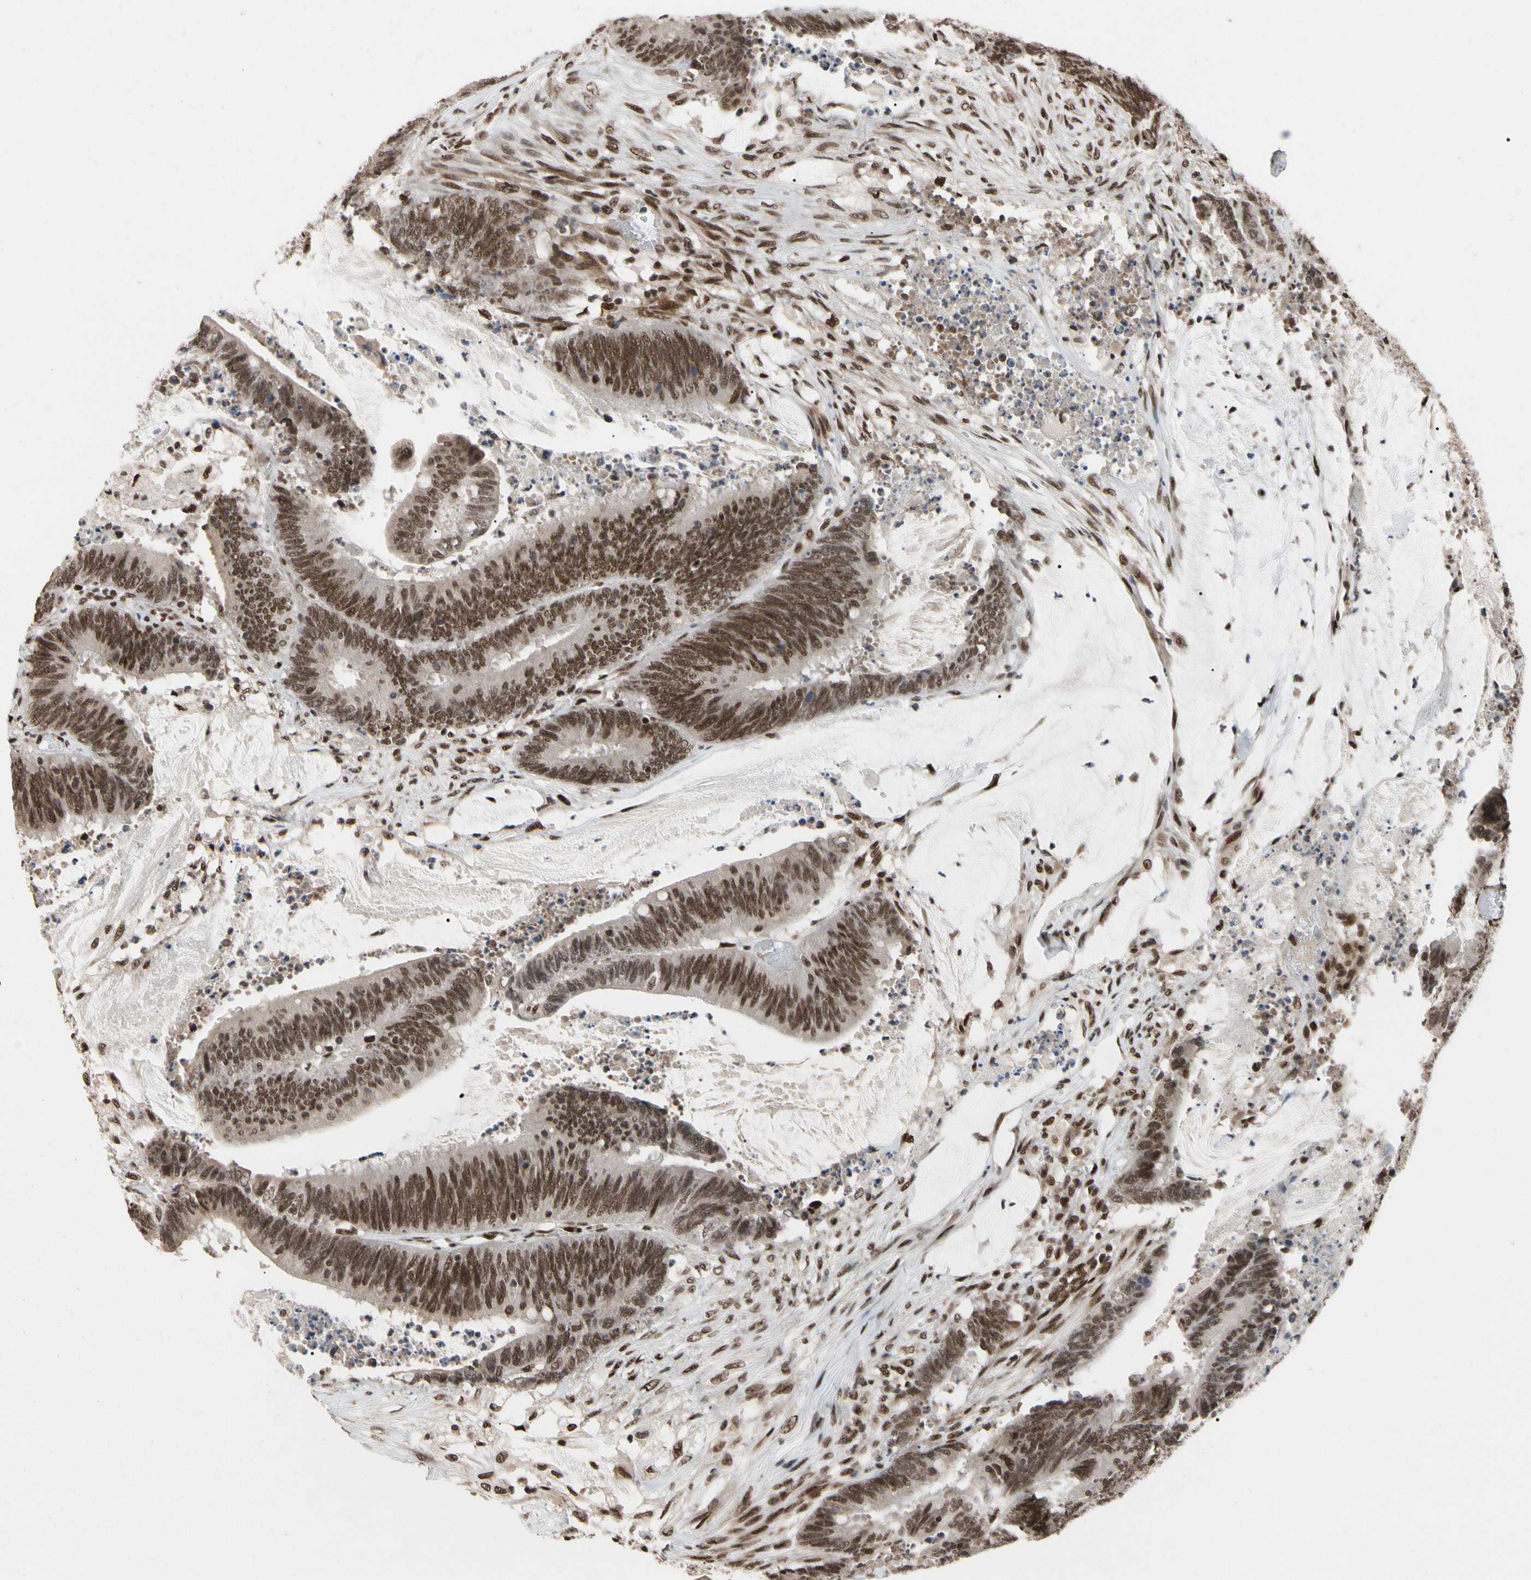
{"staining": {"intensity": "strong", "quantity": ">75%", "location": "nuclear"}, "tissue": "colorectal cancer", "cell_type": "Tumor cells", "image_type": "cancer", "snomed": [{"axis": "morphology", "description": "Adenocarcinoma, NOS"}, {"axis": "topography", "description": "Rectum"}], "caption": "Protein analysis of adenocarcinoma (colorectal) tissue reveals strong nuclear positivity in approximately >75% of tumor cells.", "gene": "FAM98B", "patient": {"sex": "female", "age": 66}}